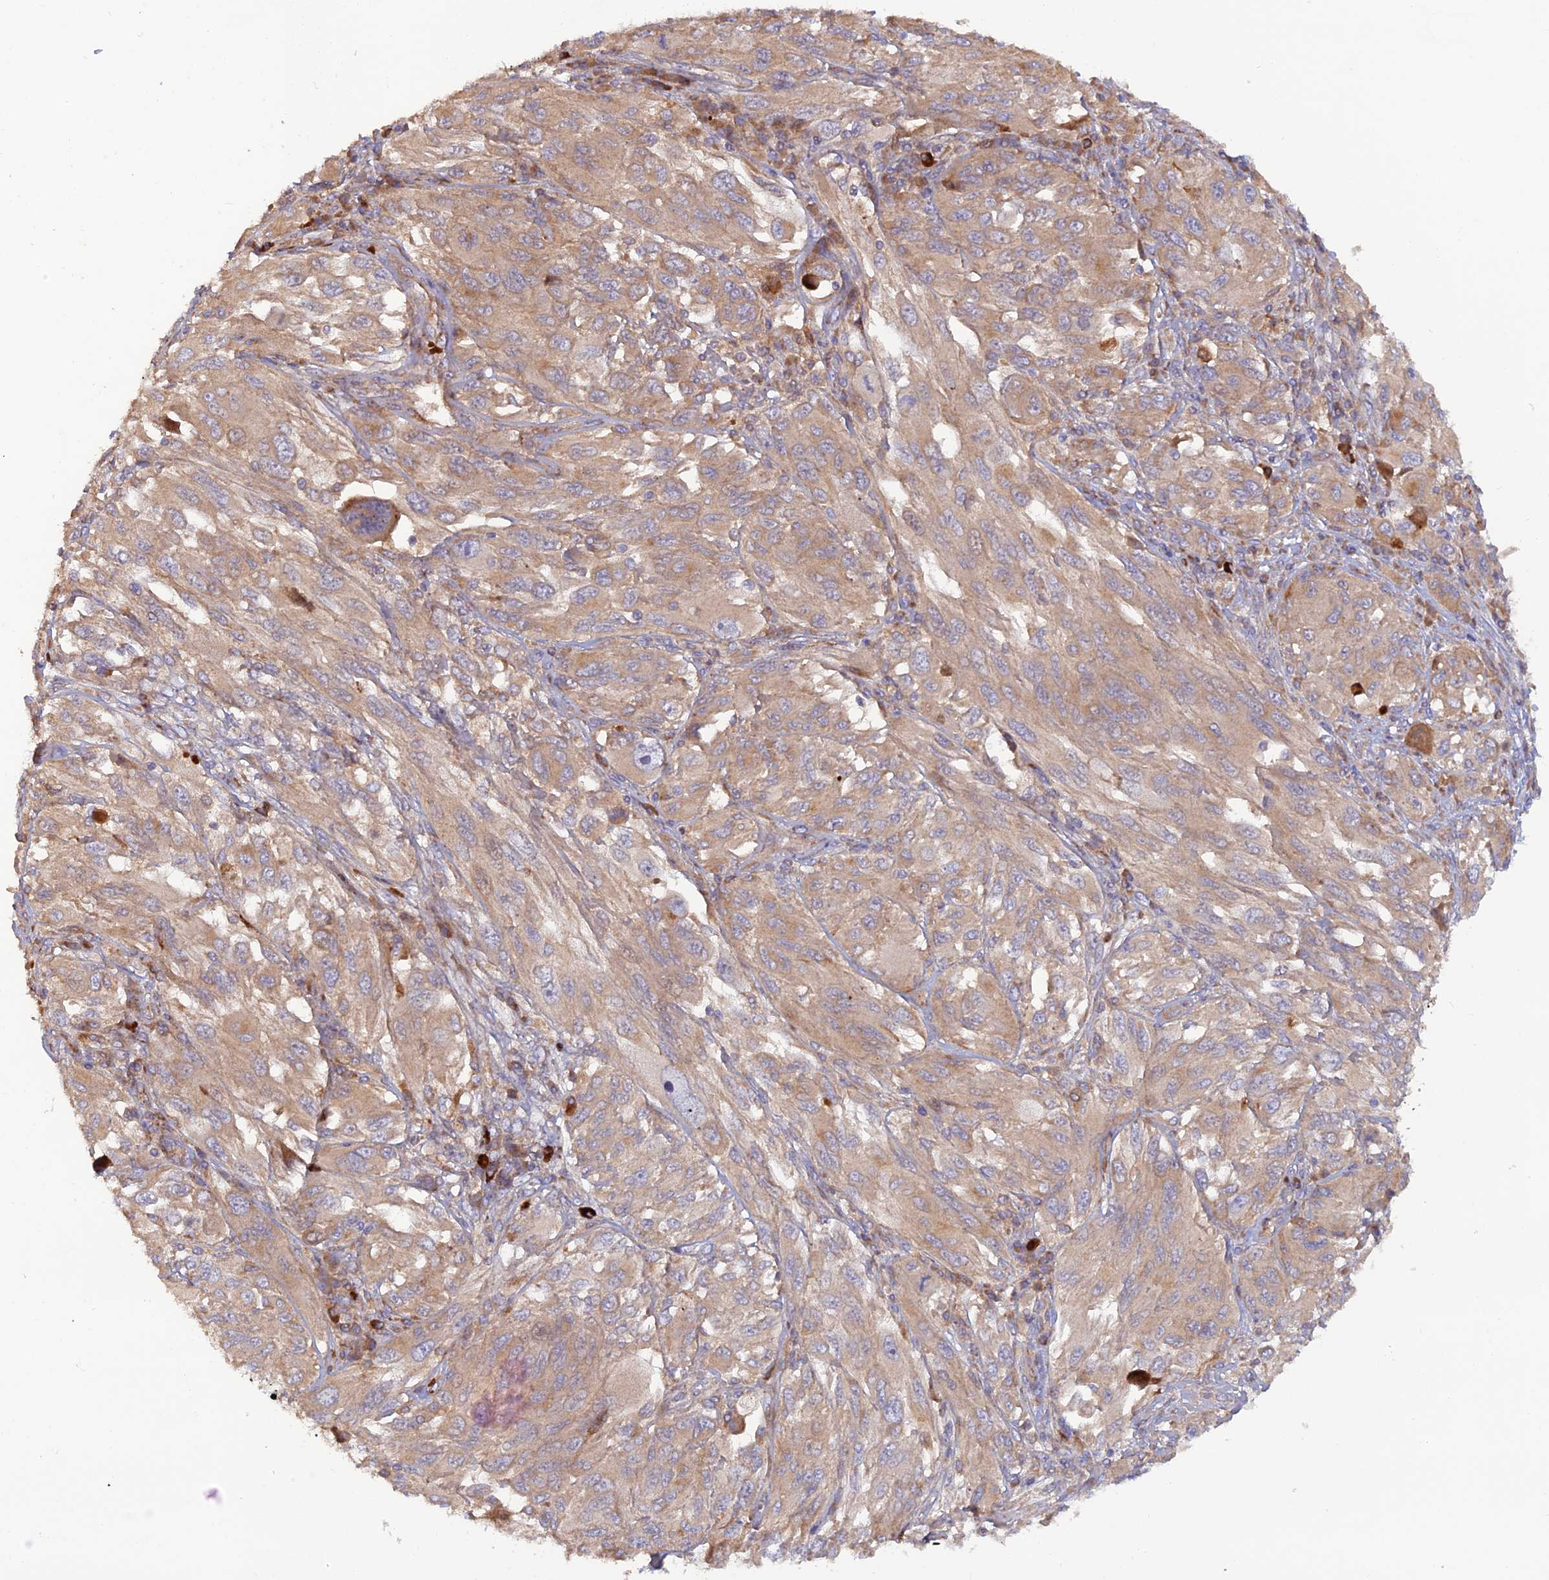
{"staining": {"intensity": "weak", "quantity": ">75%", "location": "cytoplasmic/membranous"}, "tissue": "melanoma", "cell_type": "Tumor cells", "image_type": "cancer", "snomed": [{"axis": "morphology", "description": "Malignant melanoma, NOS"}, {"axis": "topography", "description": "Skin"}], "caption": "Immunohistochemistry (DAB (3,3'-diaminobenzidine)) staining of human malignant melanoma shows weak cytoplasmic/membranous protein expression in about >75% of tumor cells.", "gene": "GMCL1", "patient": {"sex": "female", "age": 91}}